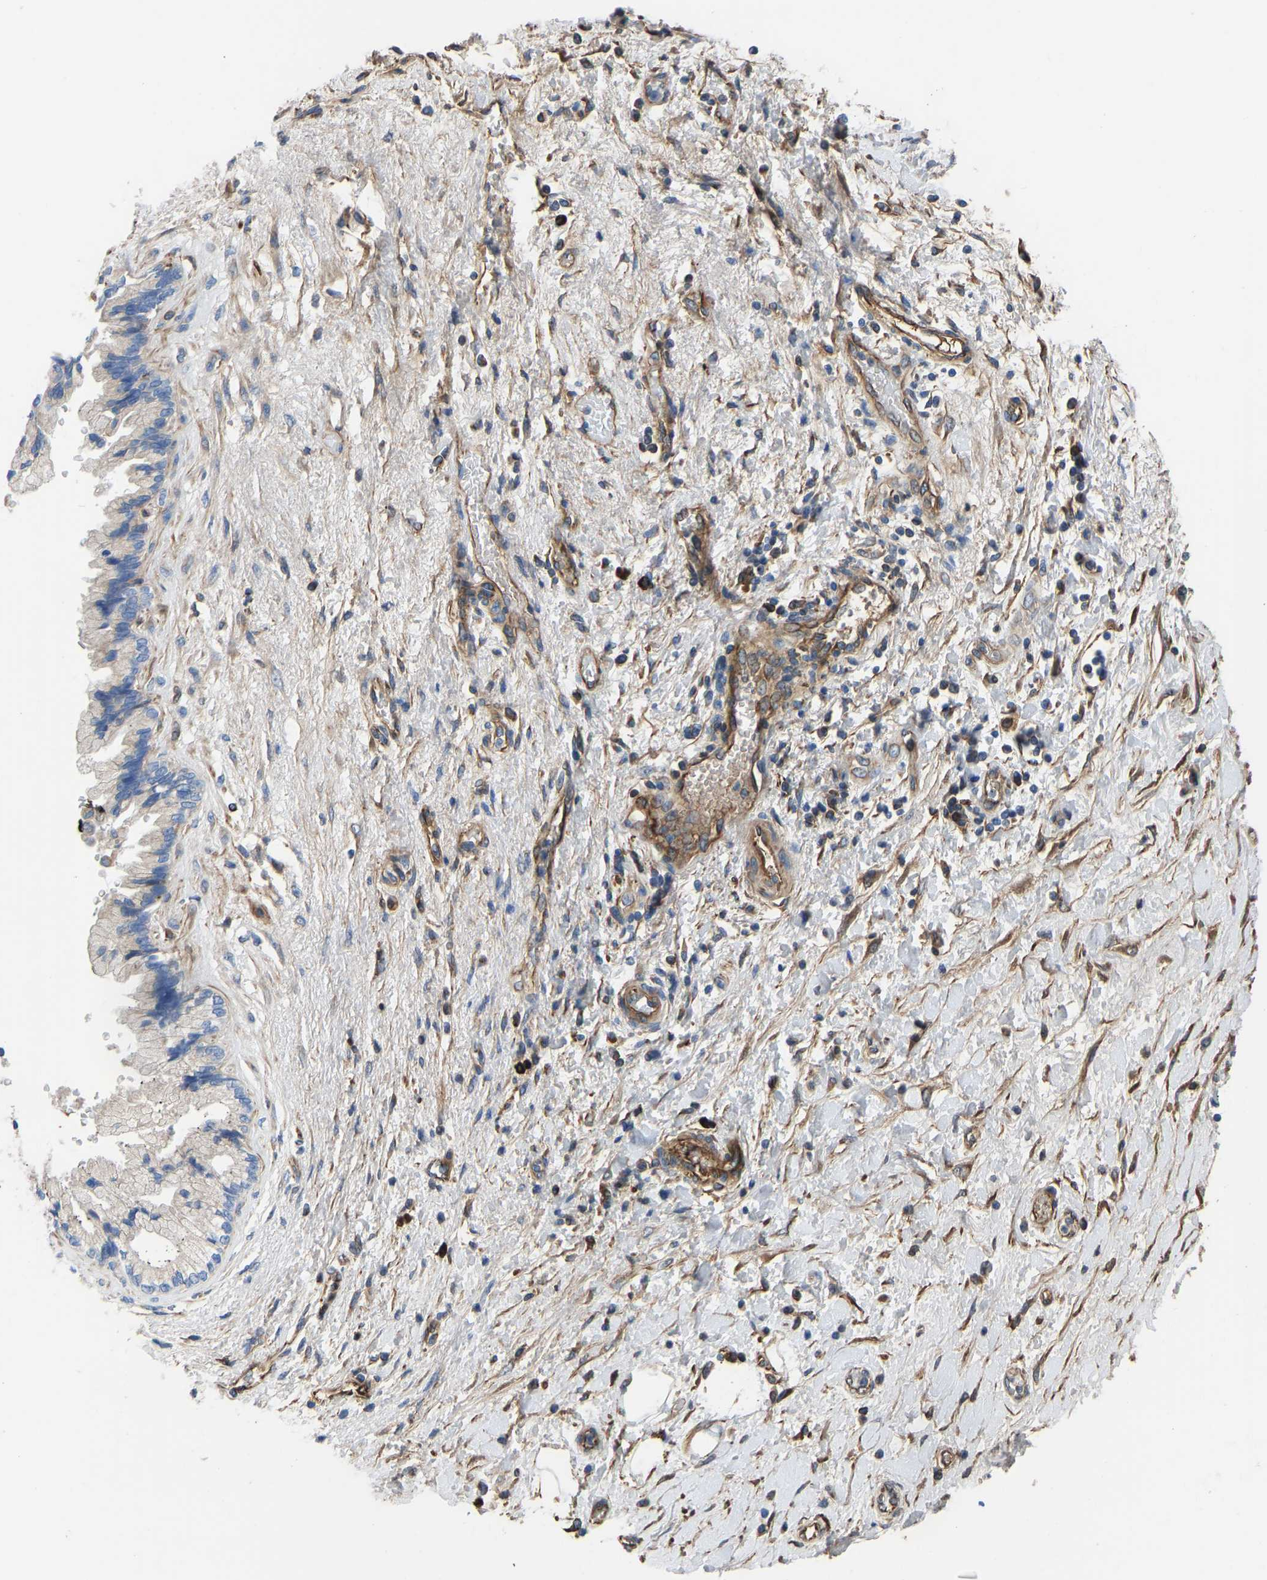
{"staining": {"intensity": "negative", "quantity": "none", "location": "none"}, "tissue": "pancreatic cancer", "cell_type": "Tumor cells", "image_type": "cancer", "snomed": [{"axis": "morphology", "description": "Adenocarcinoma, NOS"}, {"axis": "topography", "description": "Pancreas"}], "caption": "The immunohistochemistry photomicrograph has no significant positivity in tumor cells of adenocarcinoma (pancreatic) tissue. (DAB immunohistochemistry (IHC) visualized using brightfield microscopy, high magnification).", "gene": "HSPG2", "patient": {"sex": "female", "age": 60}}